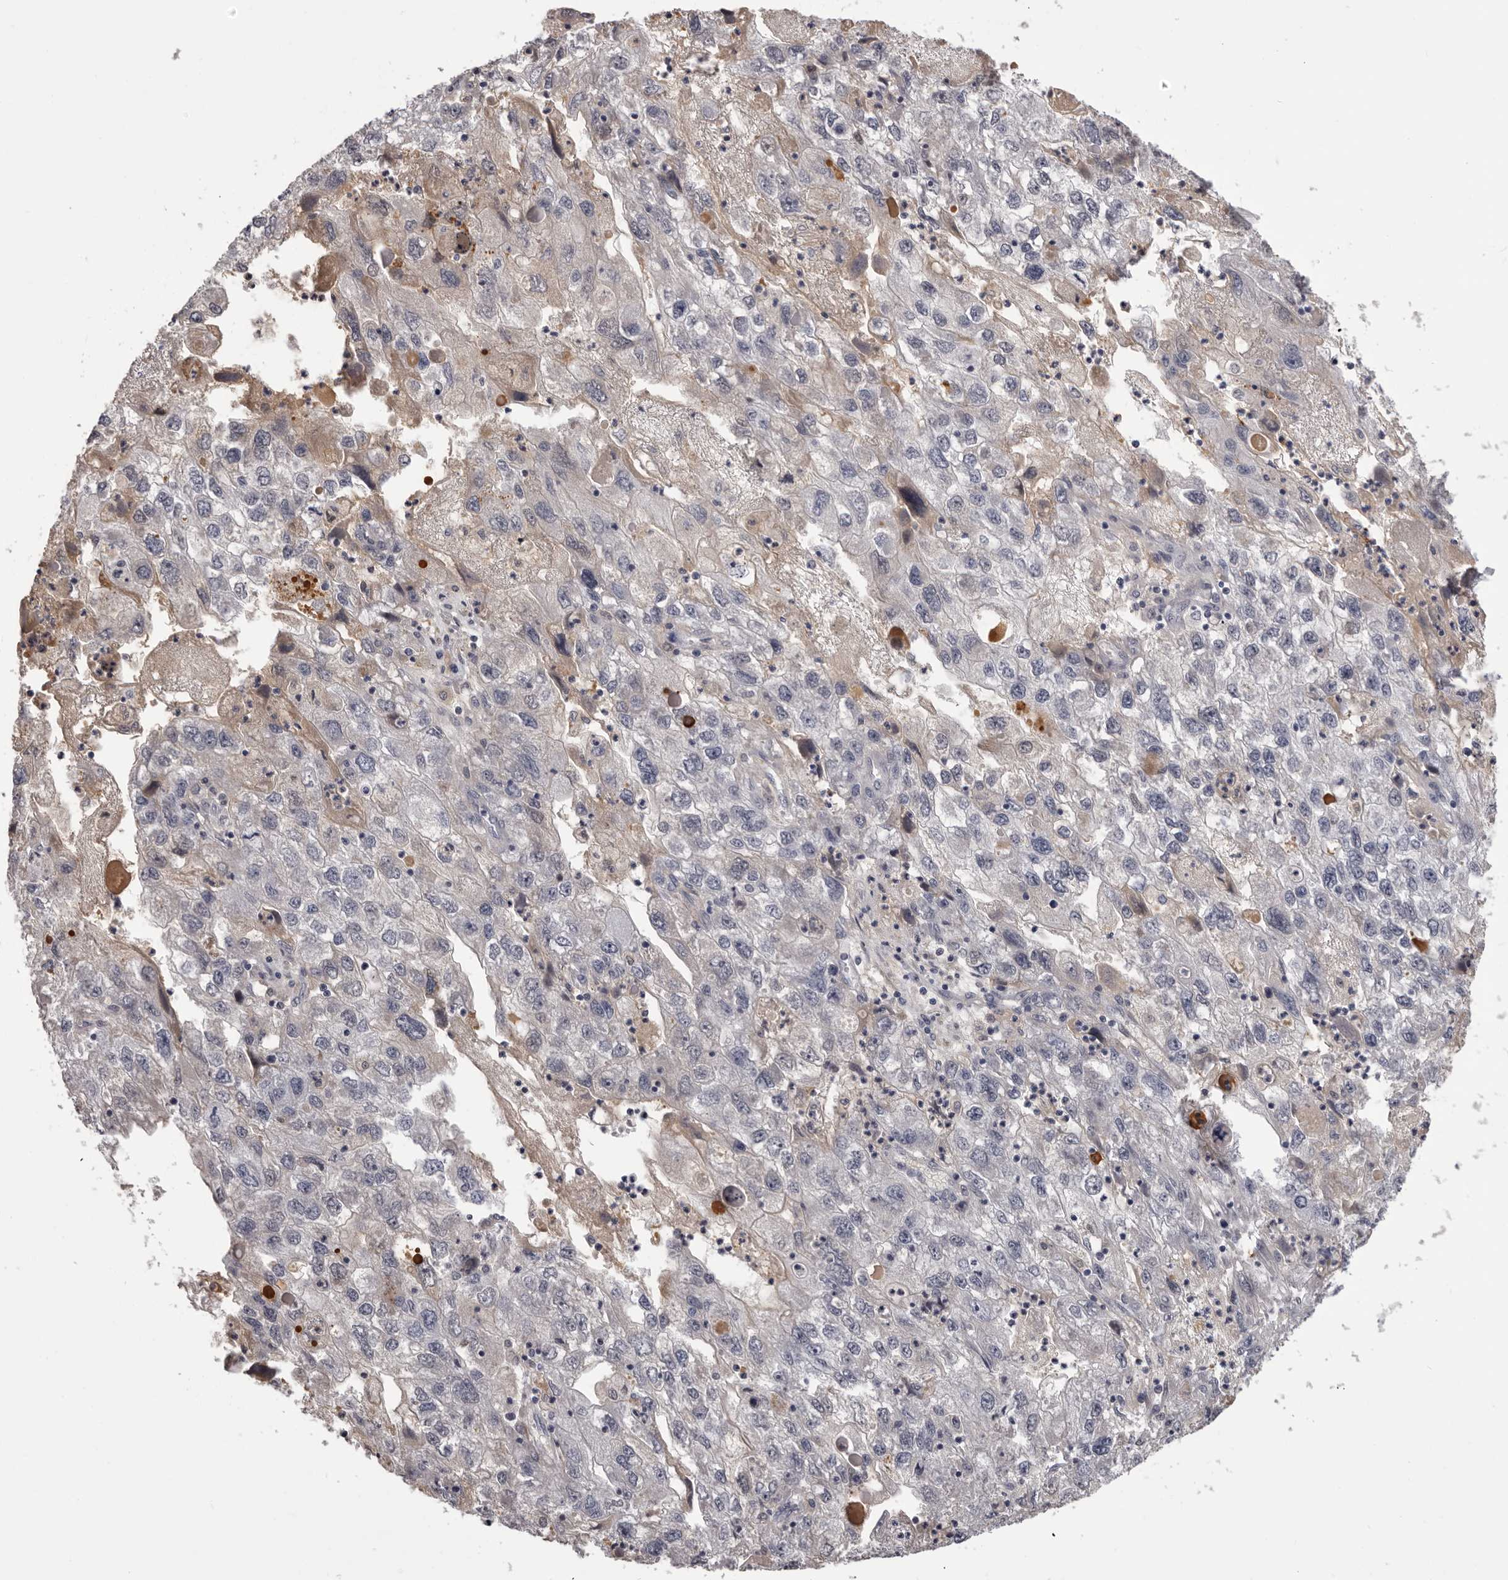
{"staining": {"intensity": "negative", "quantity": "none", "location": "none"}, "tissue": "endometrial cancer", "cell_type": "Tumor cells", "image_type": "cancer", "snomed": [{"axis": "morphology", "description": "Adenocarcinoma, NOS"}, {"axis": "topography", "description": "Endometrium"}], "caption": "The micrograph displays no staining of tumor cells in endometrial cancer (adenocarcinoma).", "gene": "OTUD3", "patient": {"sex": "female", "age": 49}}